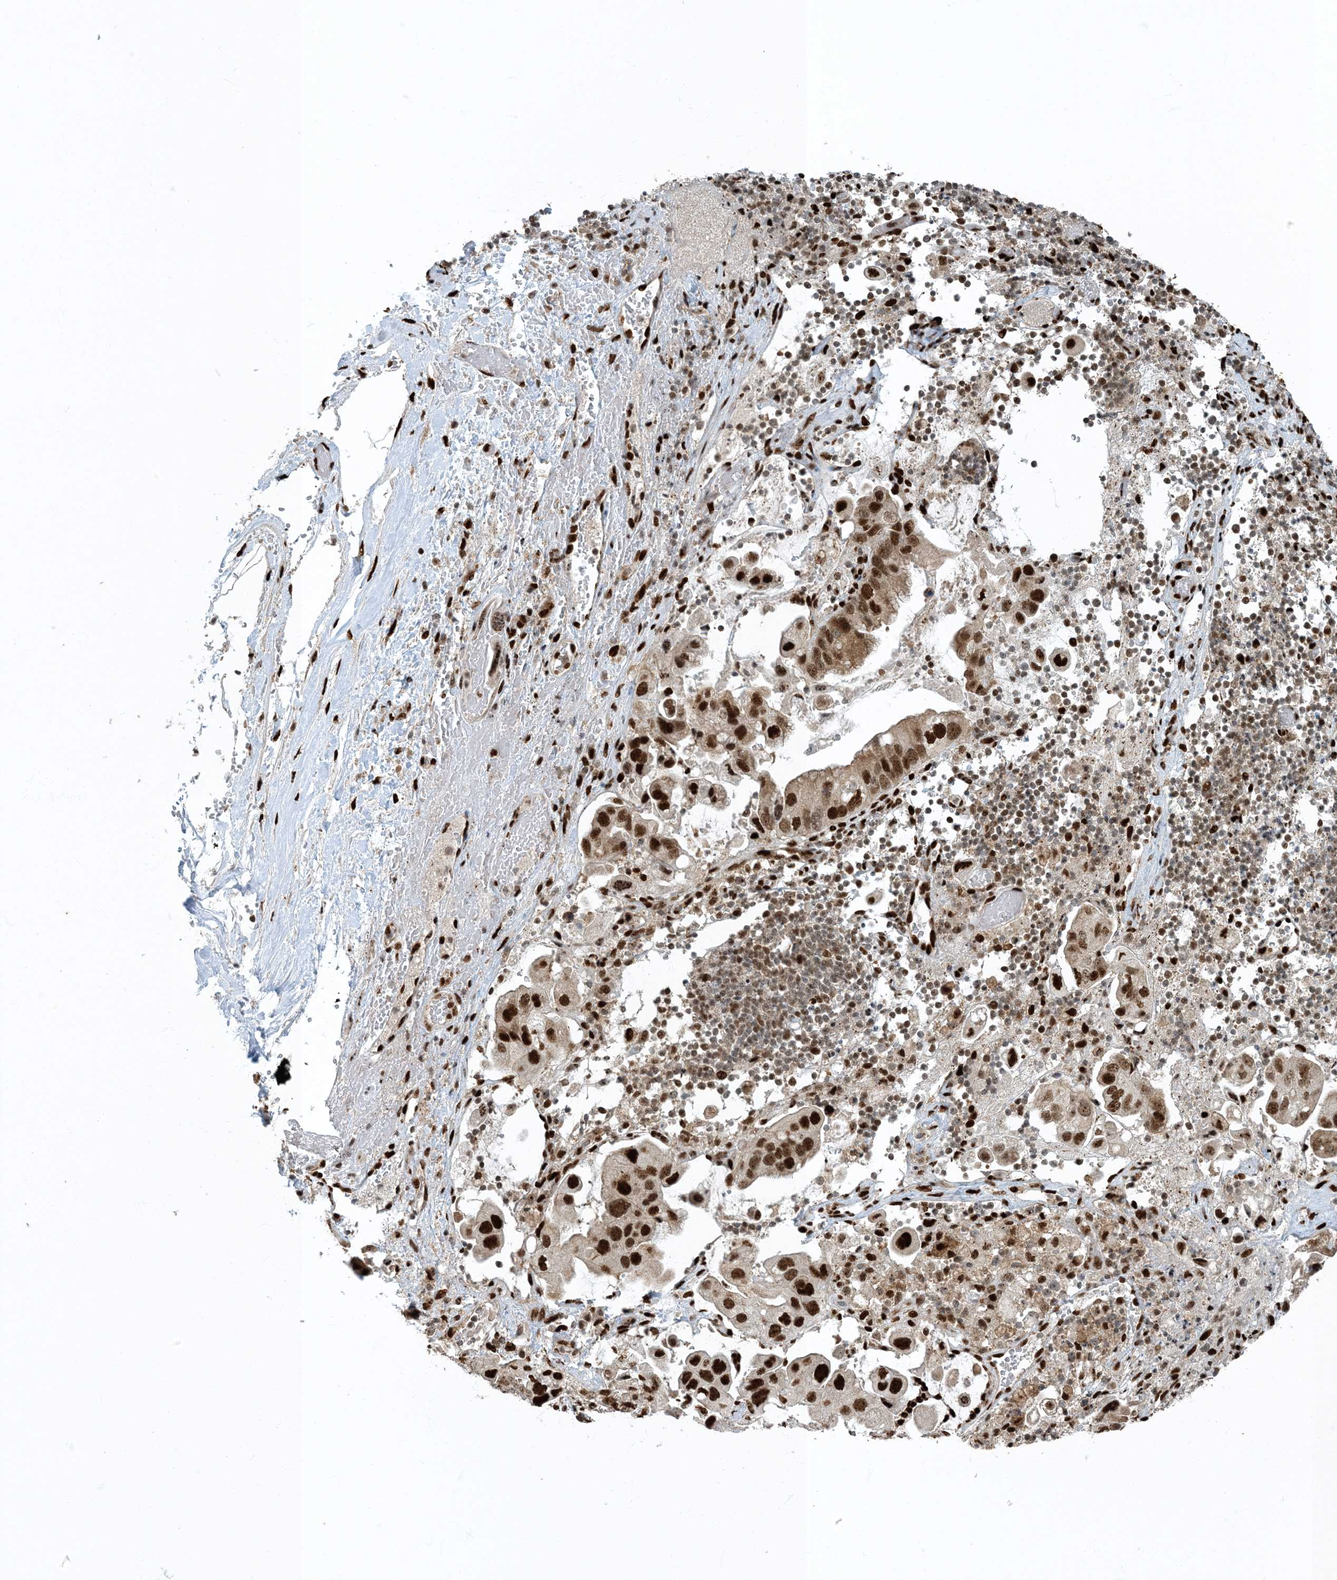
{"staining": {"intensity": "strong", "quantity": ">75%", "location": "nuclear"}, "tissue": "pancreatic cancer", "cell_type": "Tumor cells", "image_type": "cancer", "snomed": [{"axis": "morphology", "description": "Inflammation, NOS"}, {"axis": "morphology", "description": "Adenocarcinoma, NOS"}, {"axis": "topography", "description": "Pancreas"}], "caption": "Protein expression analysis of human pancreatic cancer reveals strong nuclear positivity in about >75% of tumor cells.", "gene": "MBD1", "patient": {"sex": "female", "age": 56}}